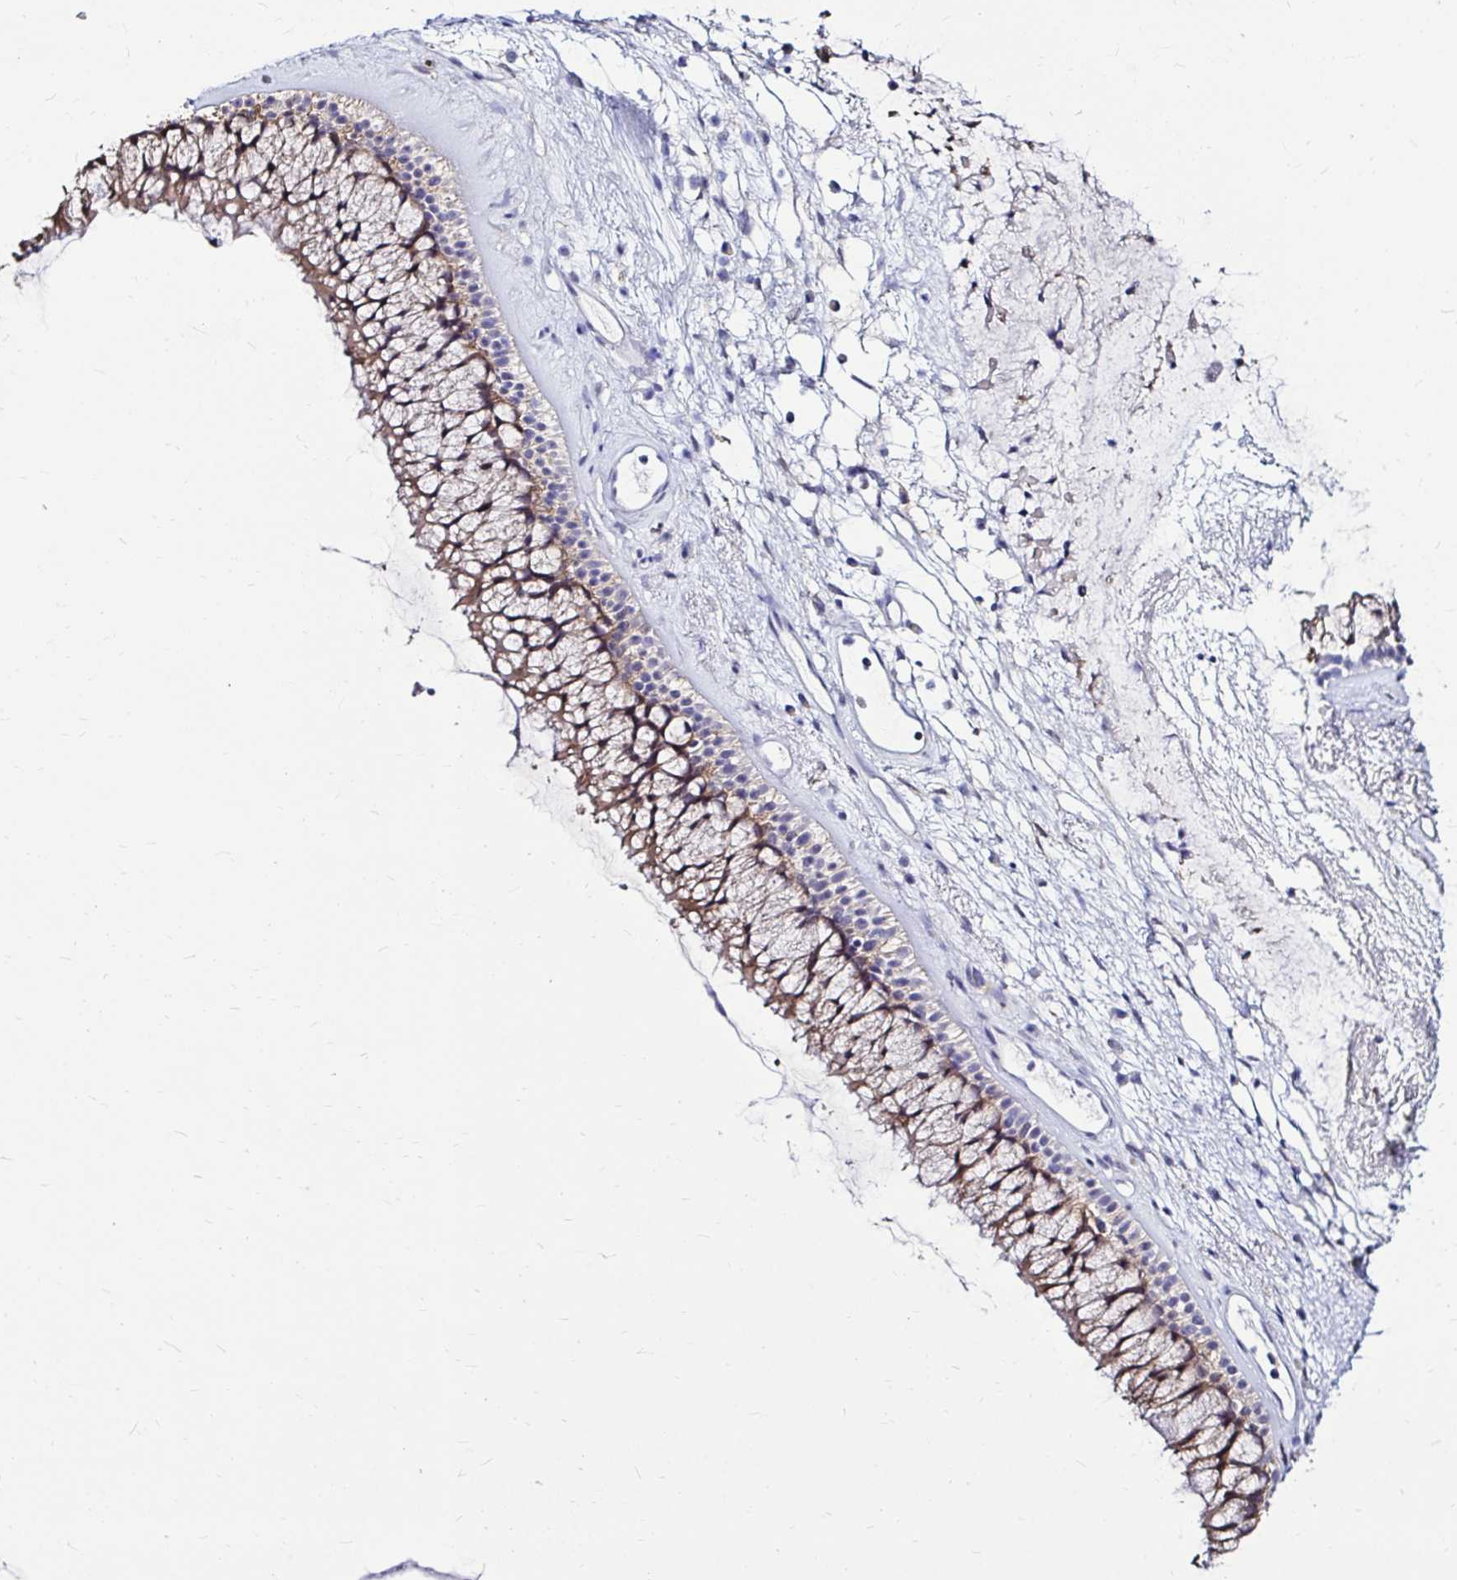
{"staining": {"intensity": "weak", "quantity": "25%-75%", "location": "cytoplasmic/membranous"}, "tissue": "nasopharynx", "cell_type": "Respiratory epithelial cells", "image_type": "normal", "snomed": [{"axis": "morphology", "description": "Normal tissue, NOS"}, {"axis": "topography", "description": "Nasopharynx"}], "caption": "Protein analysis of benign nasopharynx shows weak cytoplasmic/membranous staining in about 25%-75% of respiratory epithelial cells. The staining was performed using DAB (3,3'-diaminobenzidine), with brown indicating positive protein expression. Nuclei are stained blue with hematoxylin.", "gene": "IDH1", "patient": {"sex": "female", "age": 75}}